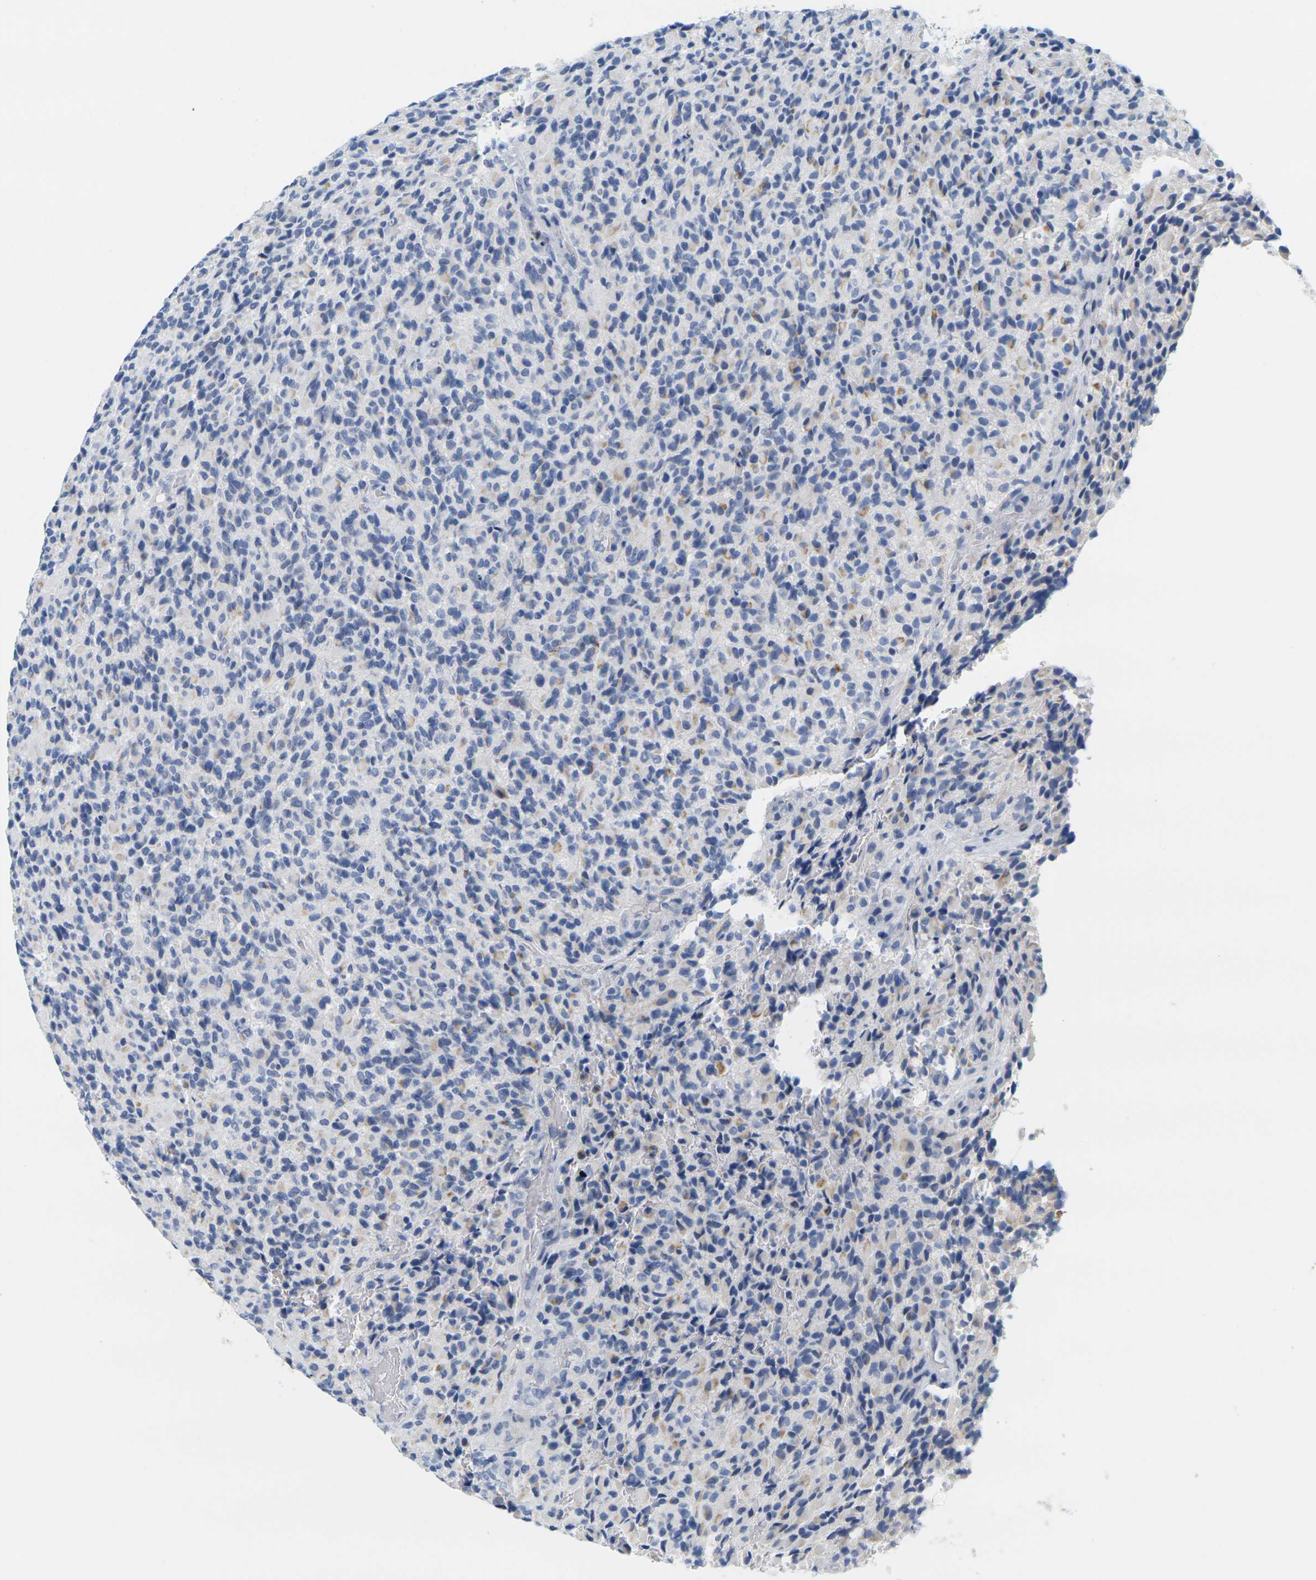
{"staining": {"intensity": "negative", "quantity": "none", "location": "none"}, "tissue": "glioma", "cell_type": "Tumor cells", "image_type": "cancer", "snomed": [{"axis": "morphology", "description": "Glioma, malignant, High grade"}, {"axis": "topography", "description": "Brain"}], "caption": "DAB (3,3'-diaminobenzidine) immunohistochemical staining of human high-grade glioma (malignant) demonstrates no significant expression in tumor cells.", "gene": "KLK5", "patient": {"sex": "male", "age": 71}}